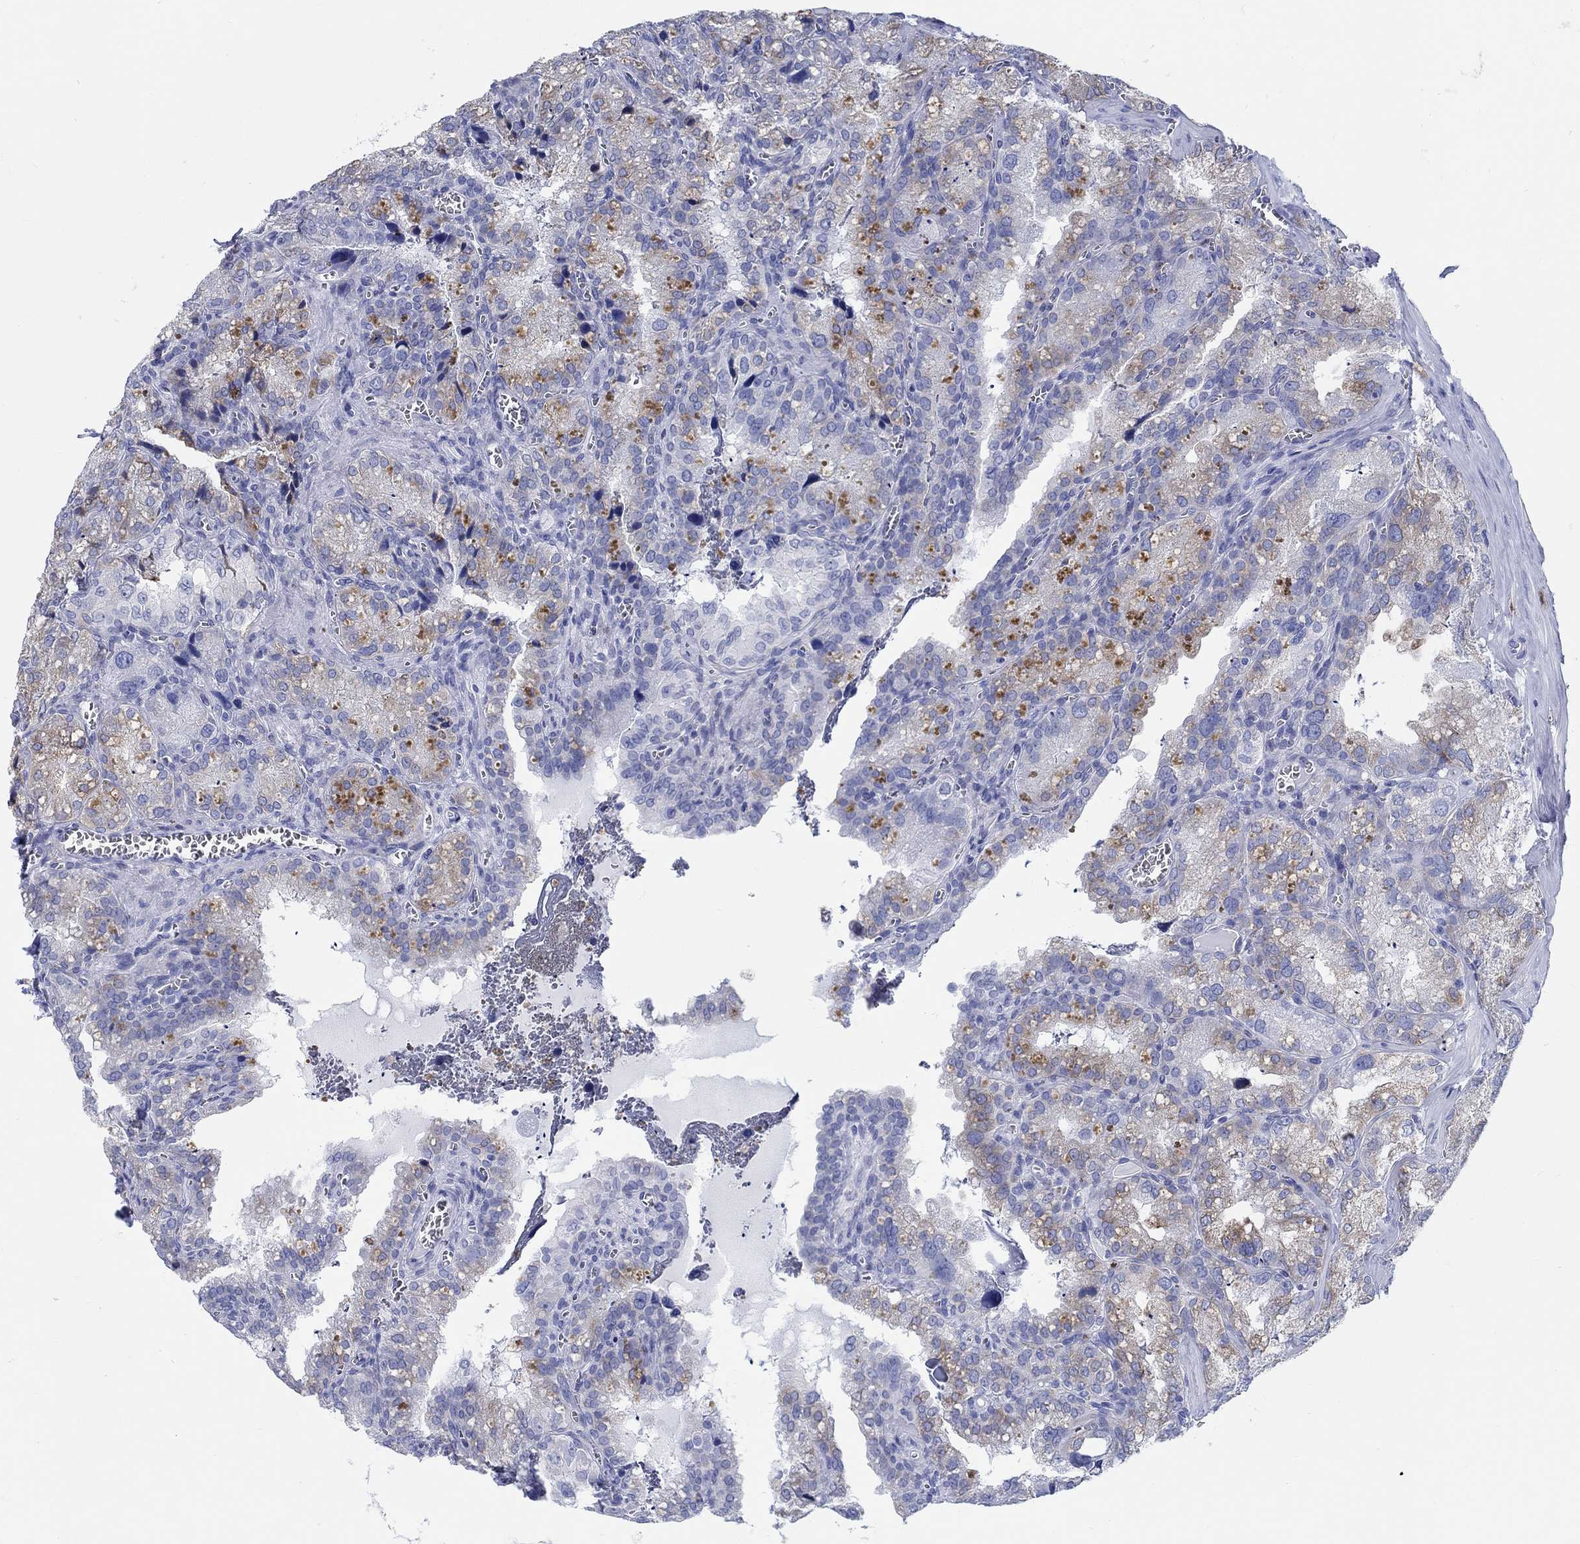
{"staining": {"intensity": "strong", "quantity": "<25%", "location": "cytoplasmic/membranous"}, "tissue": "seminal vesicle", "cell_type": "Glandular cells", "image_type": "normal", "snomed": [{"axis": "morphology", "description": "Normal tissue, NOS"}, {"axis": "topography", "description": "Seminal veicle"}], "caption": "Immunohistochemical staining of benign seminal vesicle displays <25% levels of strong cytoplasmic/membranous protein positivity in about <25% of glandular cells. (DAB IHC with brightfield microscopy, high magnification).", "gene": "RD3L", "patient": {"sex": "male", "age": 57}}